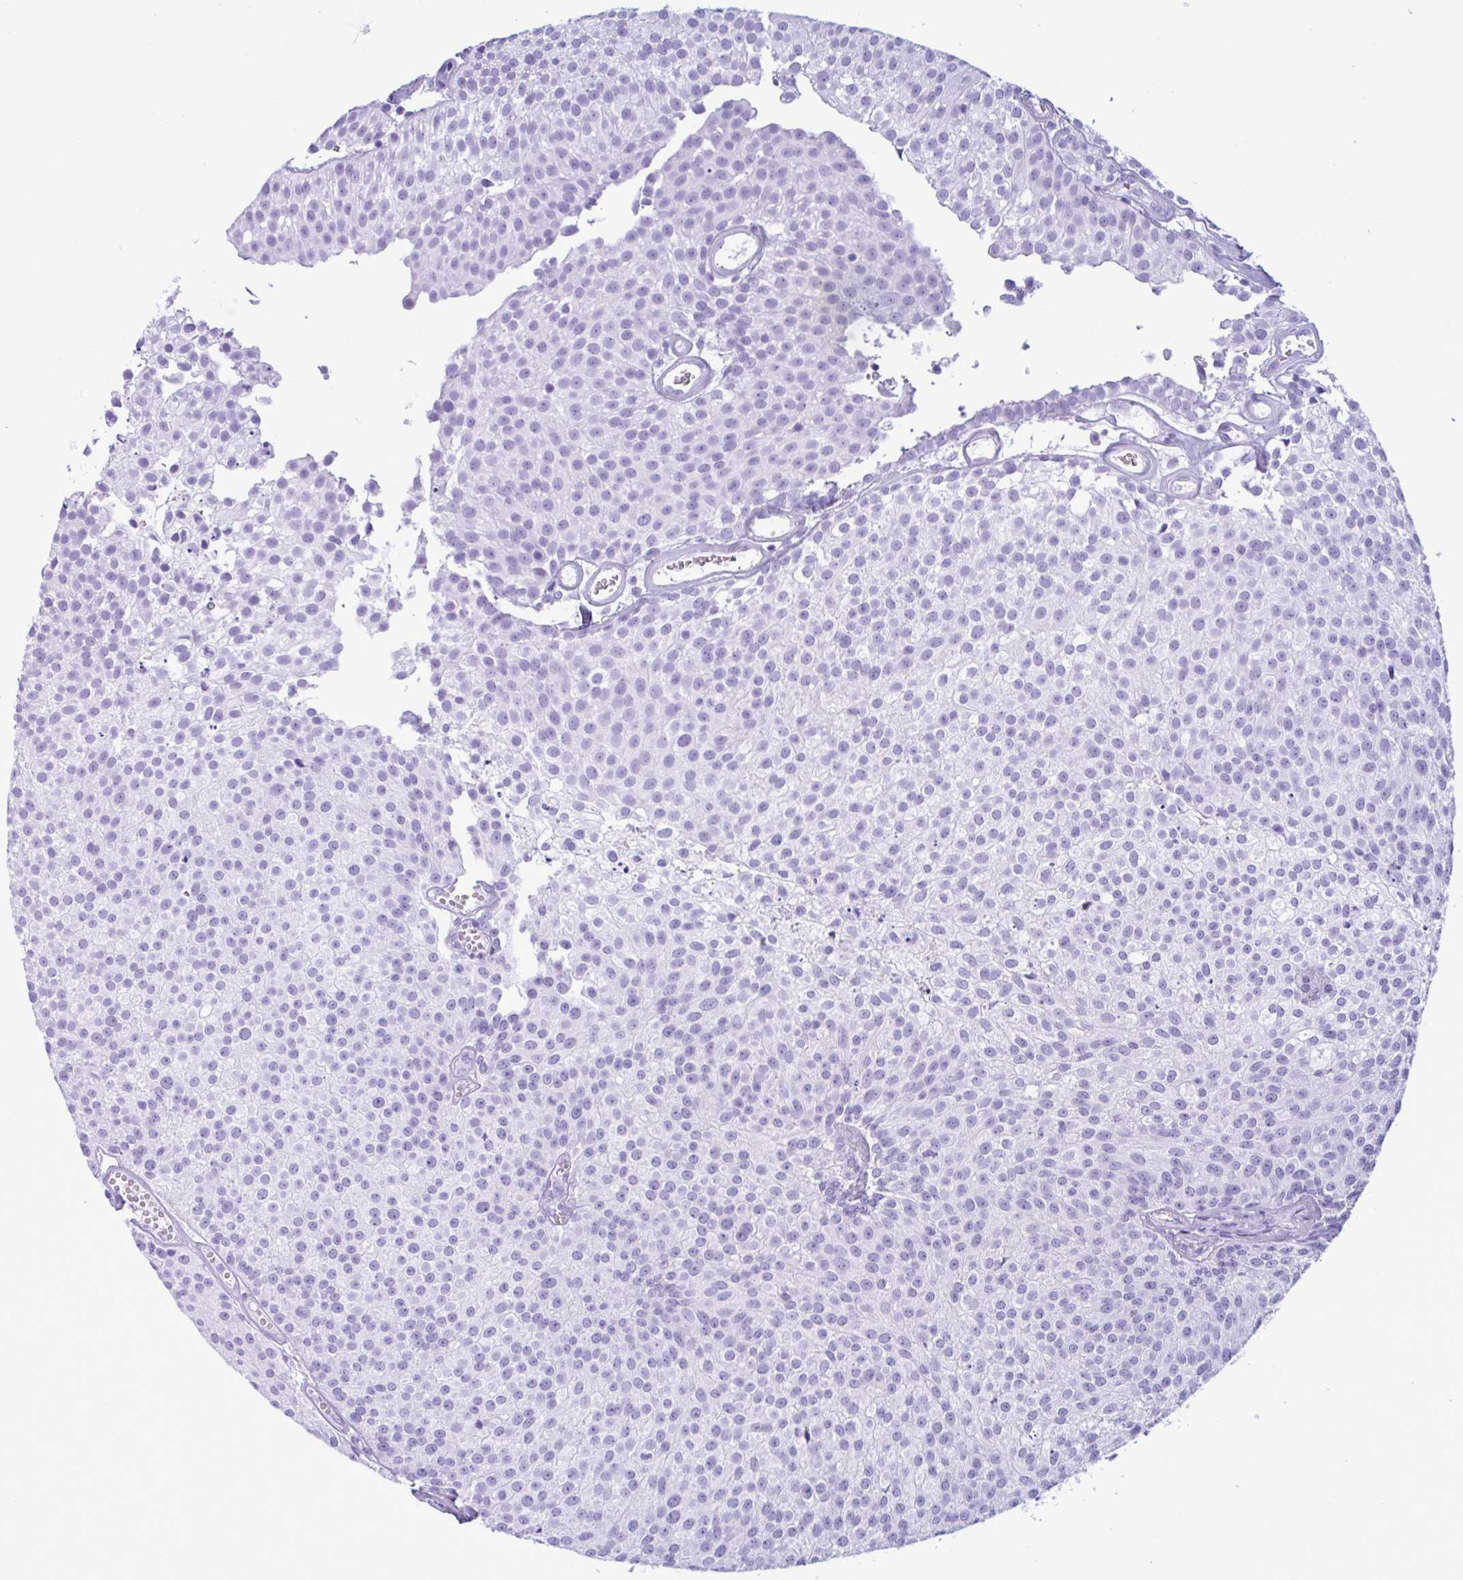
{"staining": {"intensity": "negative", "quantity": "none", "location": "none"}, "tissue": "urothelial cancer", "cell_type": "Tumor cells", "image_type": "cancer", "snomed": [{"axis": "morphology", "description": "Urothelial carcinoma, Low grade"}, {"axis": "topography", "description": "Urinary bladder"}], "caption": "Protein analysis of urothelial cancer demonstrates no significant staining in tumor cells.", "gene": "MRGPRG", "patient": {"sex": "female", "age": 79}}